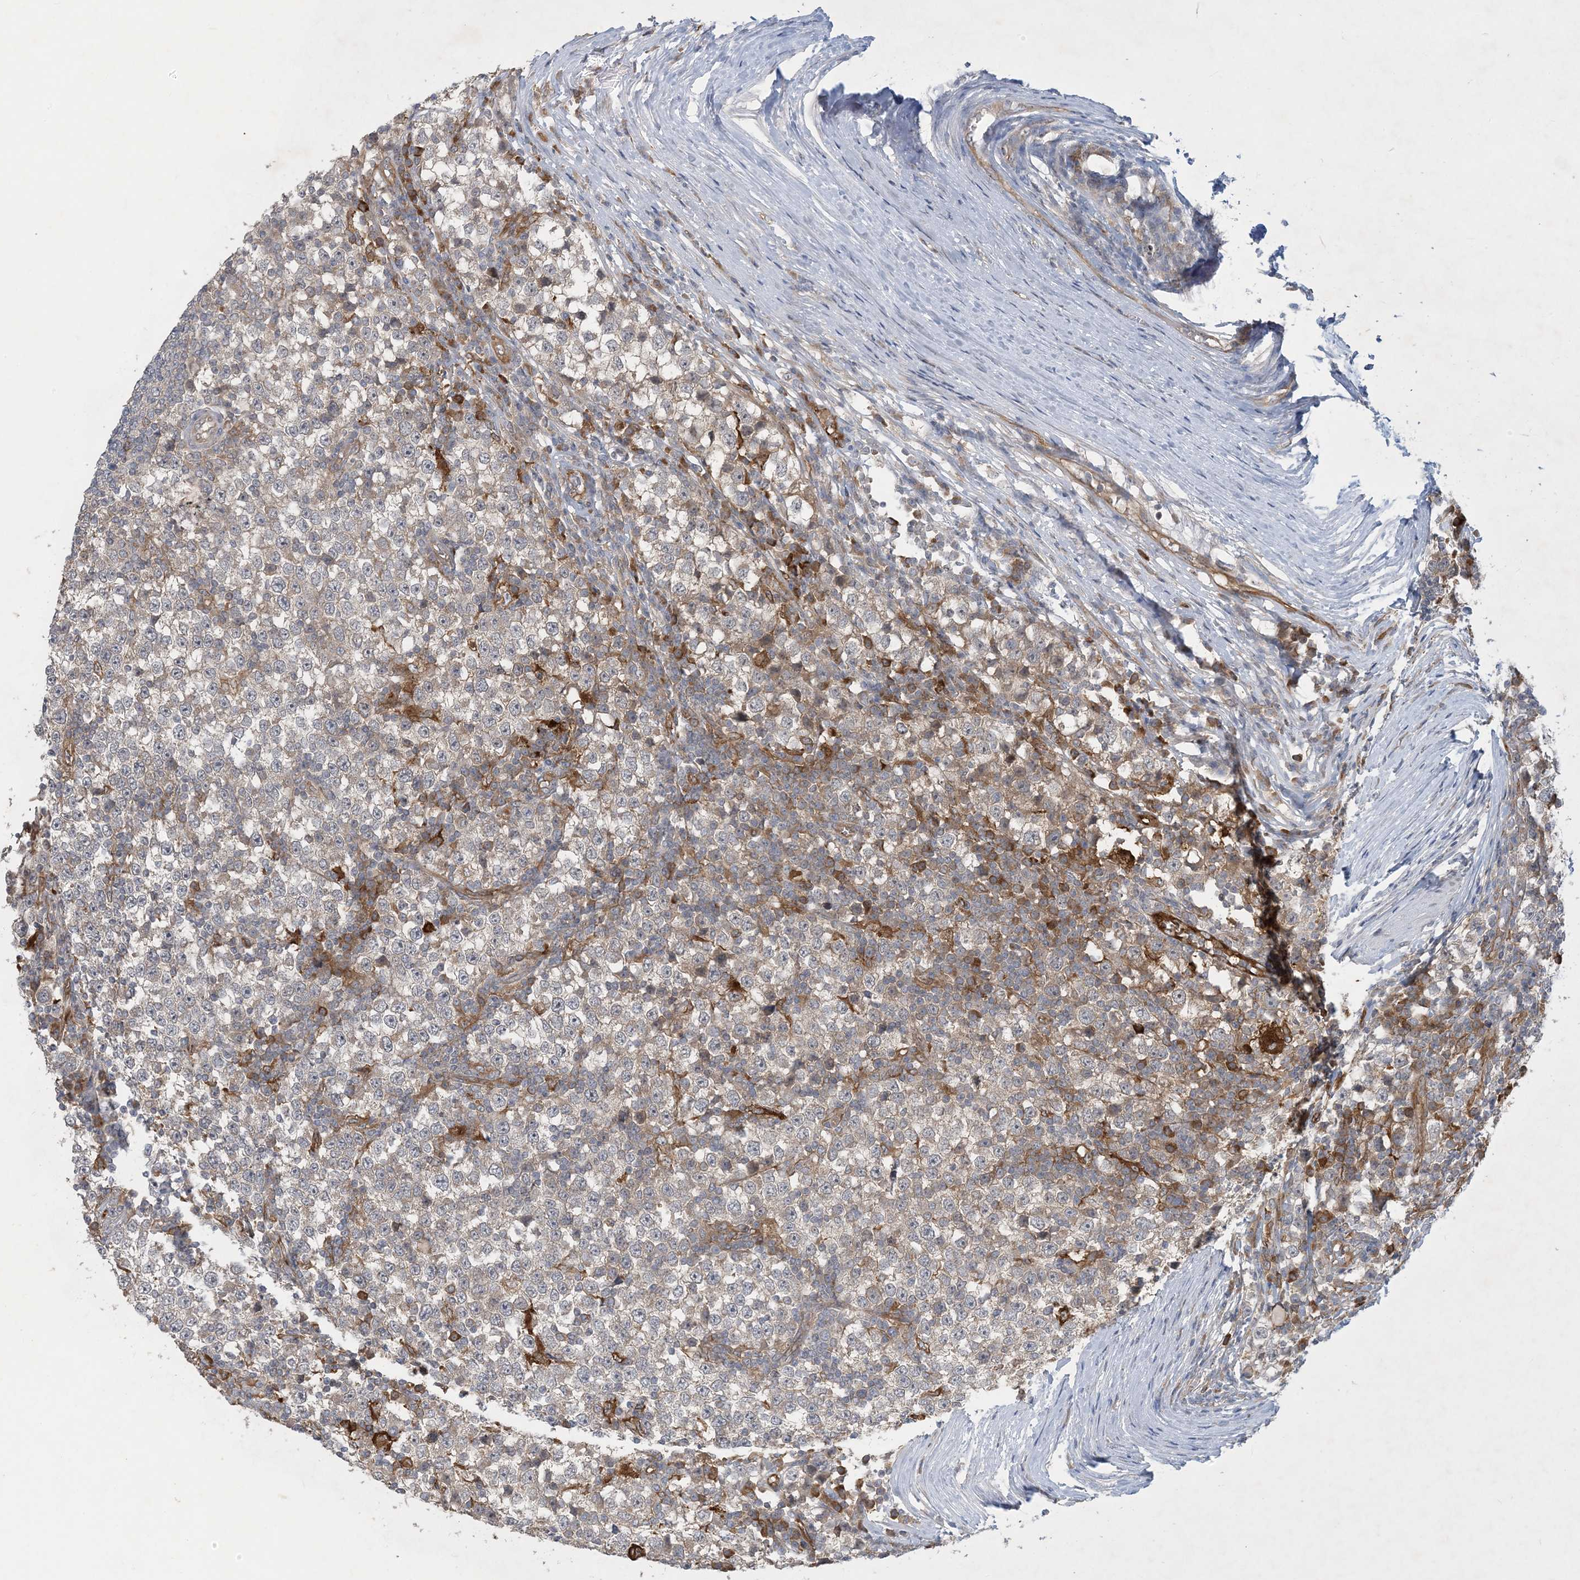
{"staining": {"intensity": "moderate", "quantity": "25%-75%", "location": "cytoplasmic/membranous"}, "tissue": "testis cancer", "cell_type": "Tumor cells", "image_type": "cancer", "snomed": [{"axis": "morphology", "description": "Seminoma, NOS"}, {"axis": "topography", "description": "Testis"}], "caption": "A brown stain labels moderate cytoplasmic/membranous positivity of a protein in human testis cancer (seminoma) tumor cells.", "gene": "CDS1", "patient": {"sex": "male", "age": 65}}